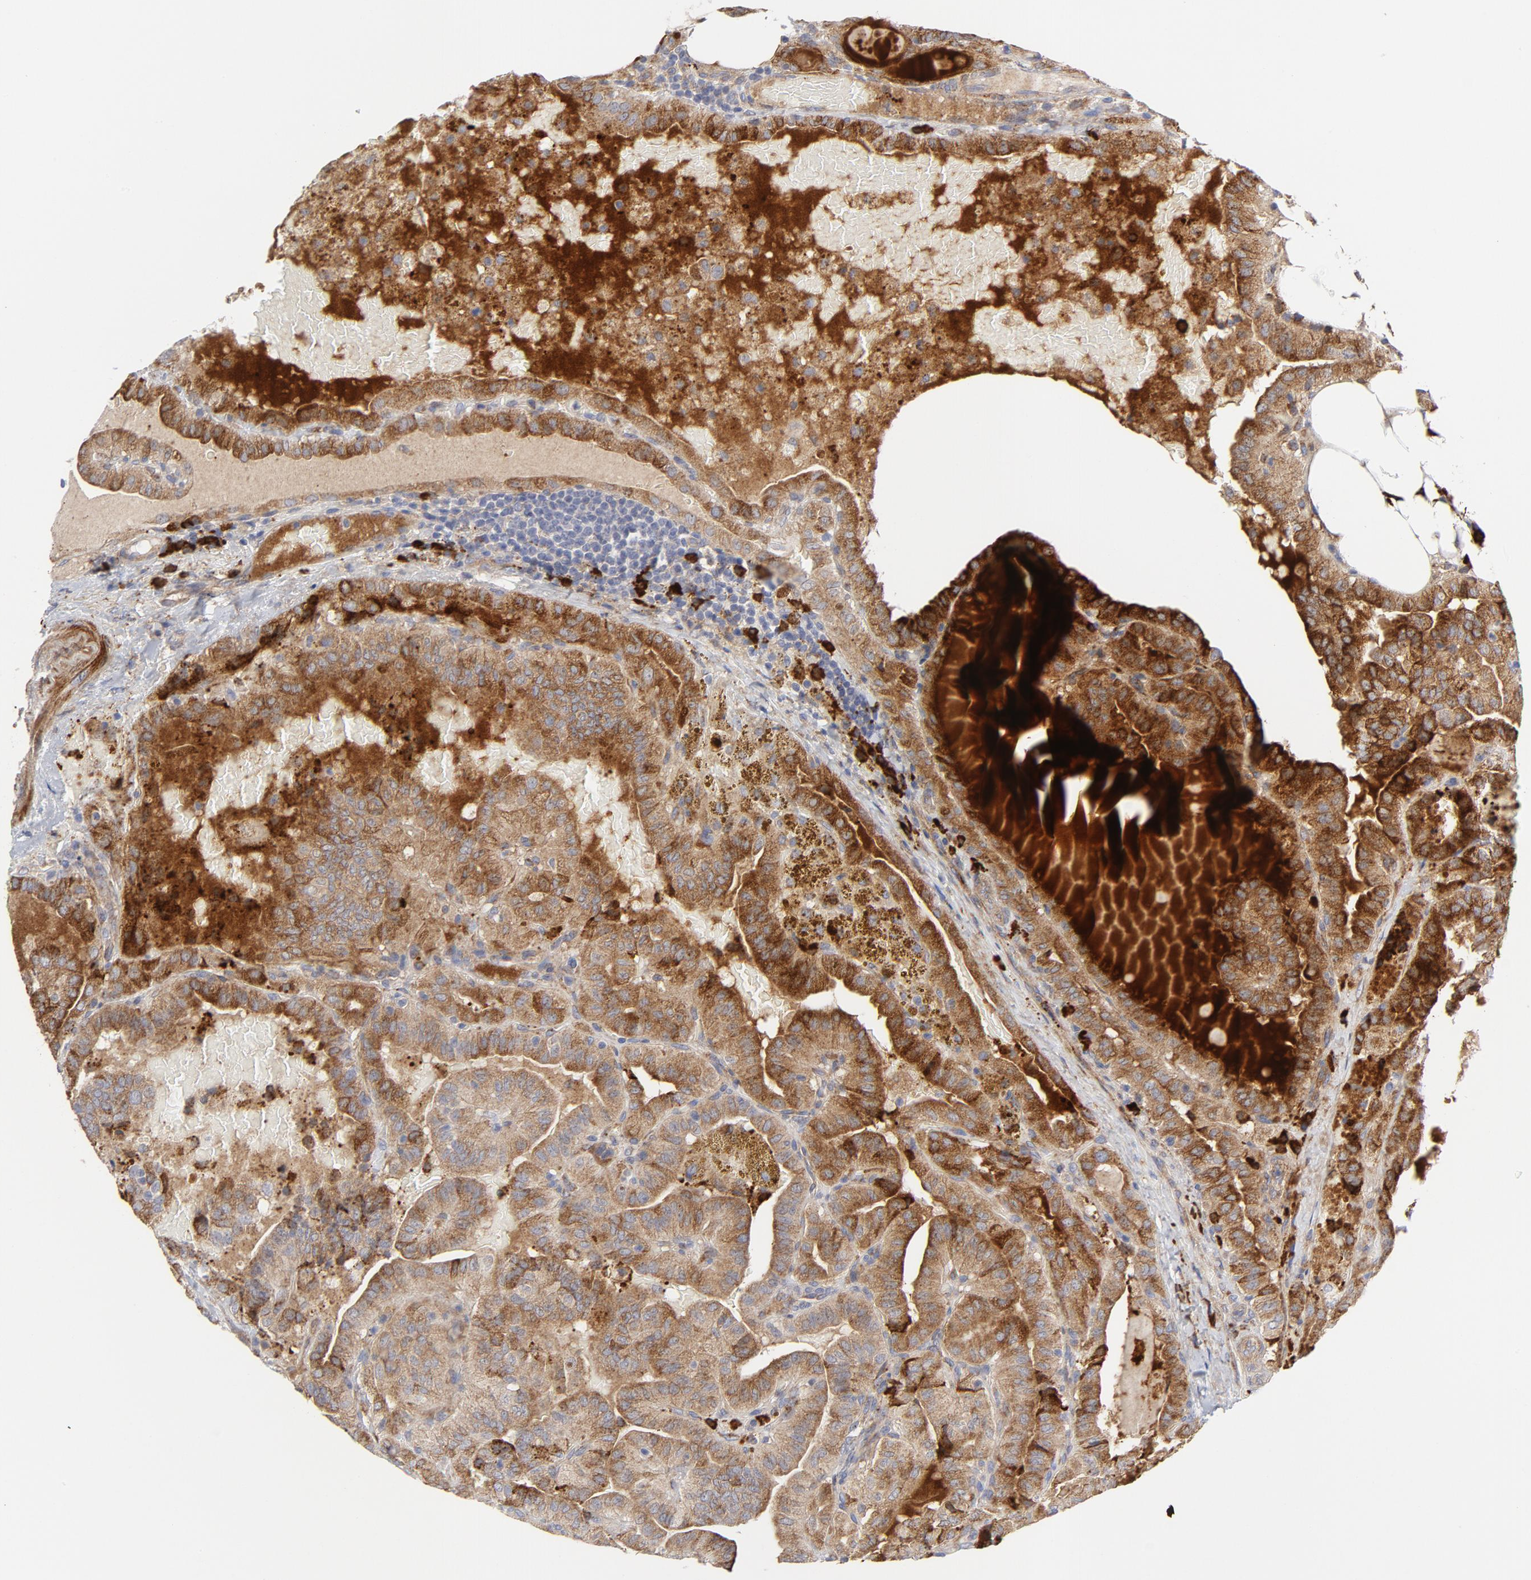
{"staining": {"intensity": "moderate", "quantity": ">75%", "location": "cytoplasmic/membranous"}, "tissue": "thyroid cancer", "cell_type": "Tumor cells", "image_type": "cancer", "snomed": [{"axis": "morphology", "description": "Papillary adenocarcinoma, NOS"}, {"axis": "topography", "description": "Thyroid gland"}], "caption": "Immunohistochemistry histopathology image of thyroid cancer (papillary adenocarcinoma) stained for a protein (brown), which exhibits medium levels of moderate cytoplasmic/membranous expression in approximately >75% of tumor cells.", "gene": "RAPGEF3", "patient": {"sex": "male", "age": 77}}